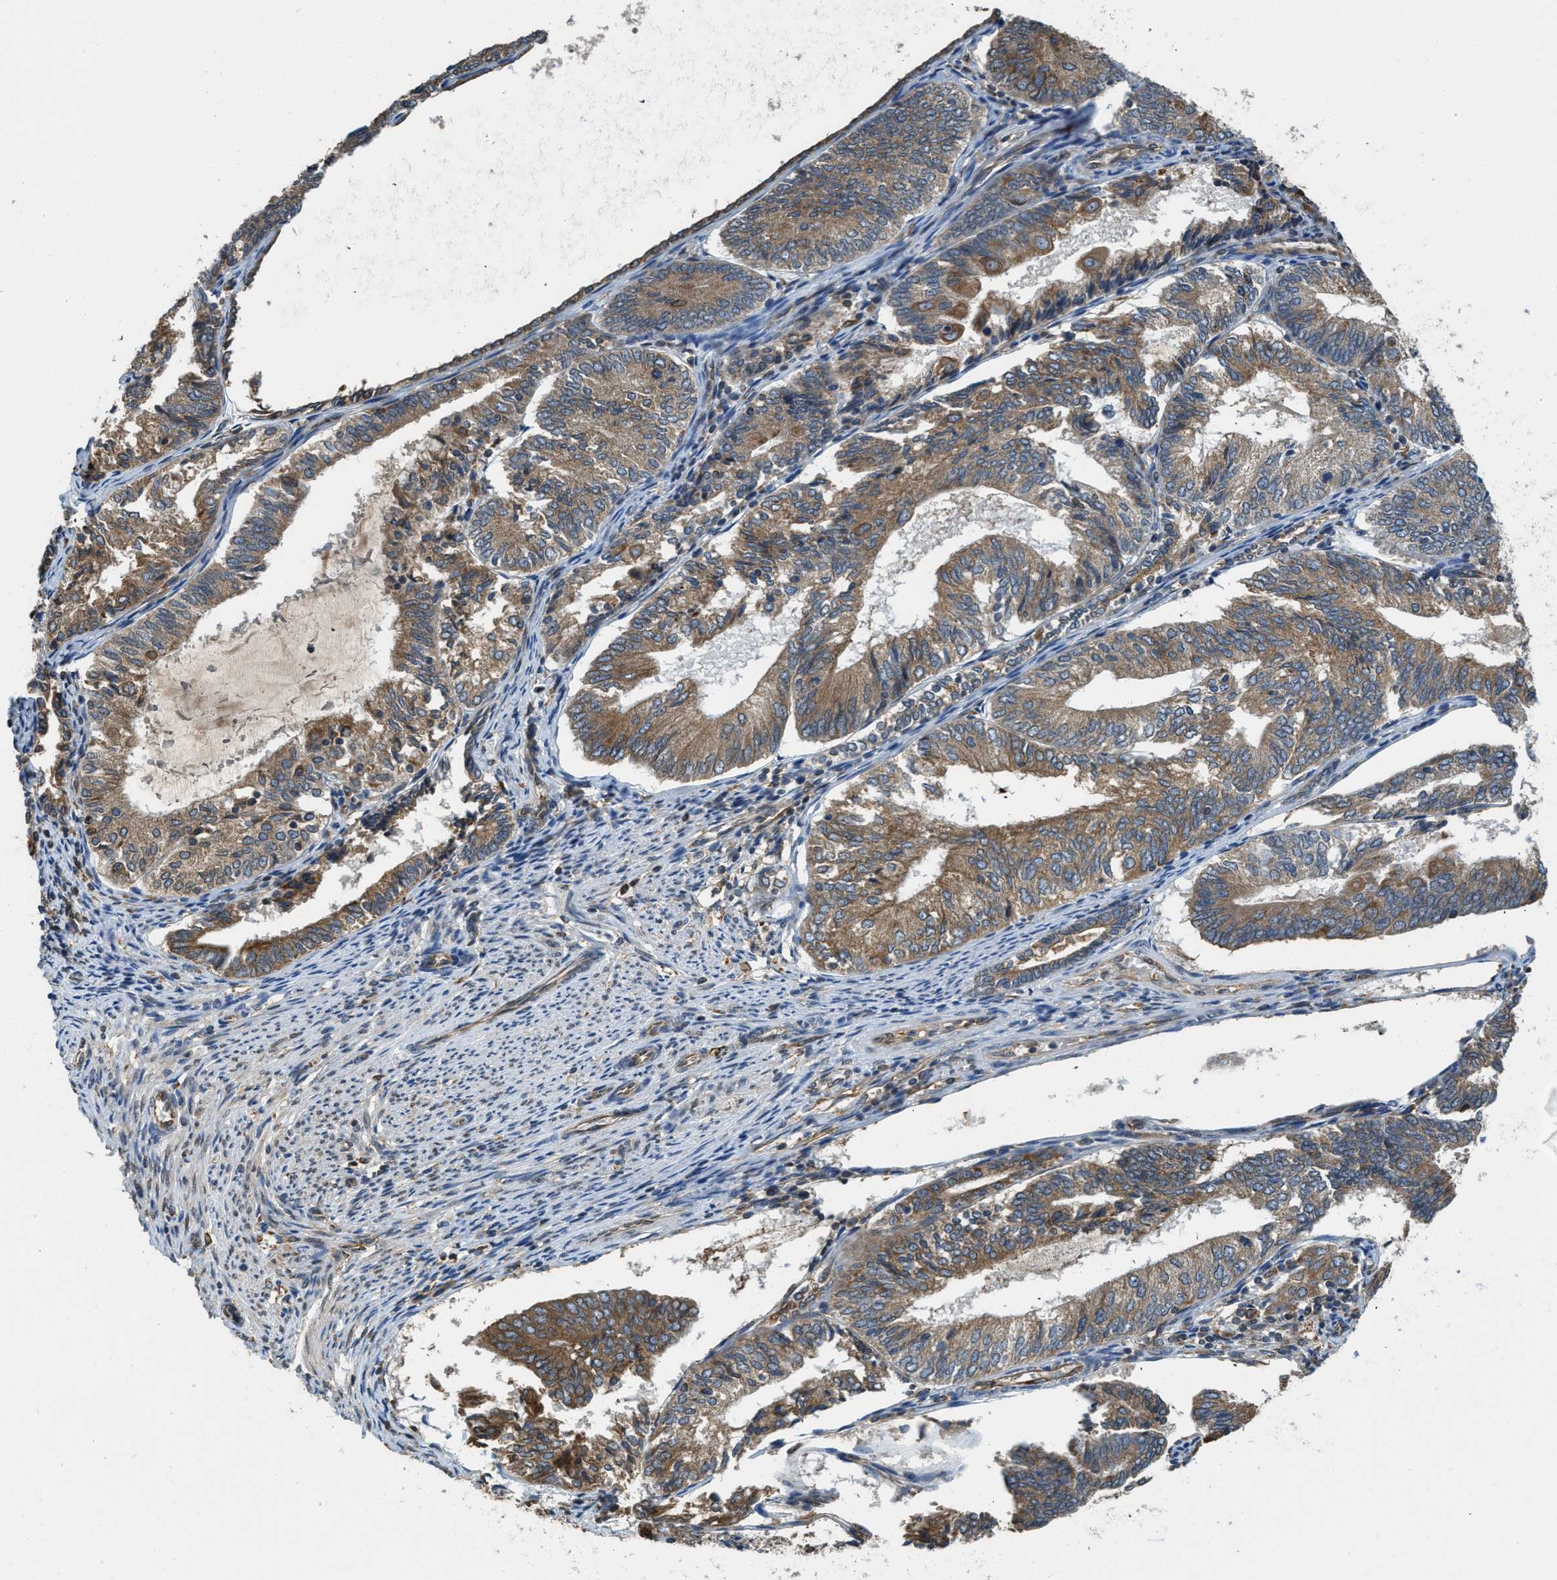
{"staining": {"intensity": "moderate", "quantity": ">75%", "location": "cytoplasmic/membranous"}, "tissue": "endometrial cancer", "cell_type": "Tumor cells", "image_type": "cancer", "snomed": [{"axis": "morphology", "description": "Adenocarcinoma, NOS"}, {"axis": "topography", "description": "Endometrium"}], "caption": "Immunohistochemical staining of human adenocarcinoma (endometrial) reveals moderate cytoplasmic/membranous protein positivity in approximately >75% of tumor cells.", "gene": "BCAP31", "patient": {"sex": "female", "age": 81}}